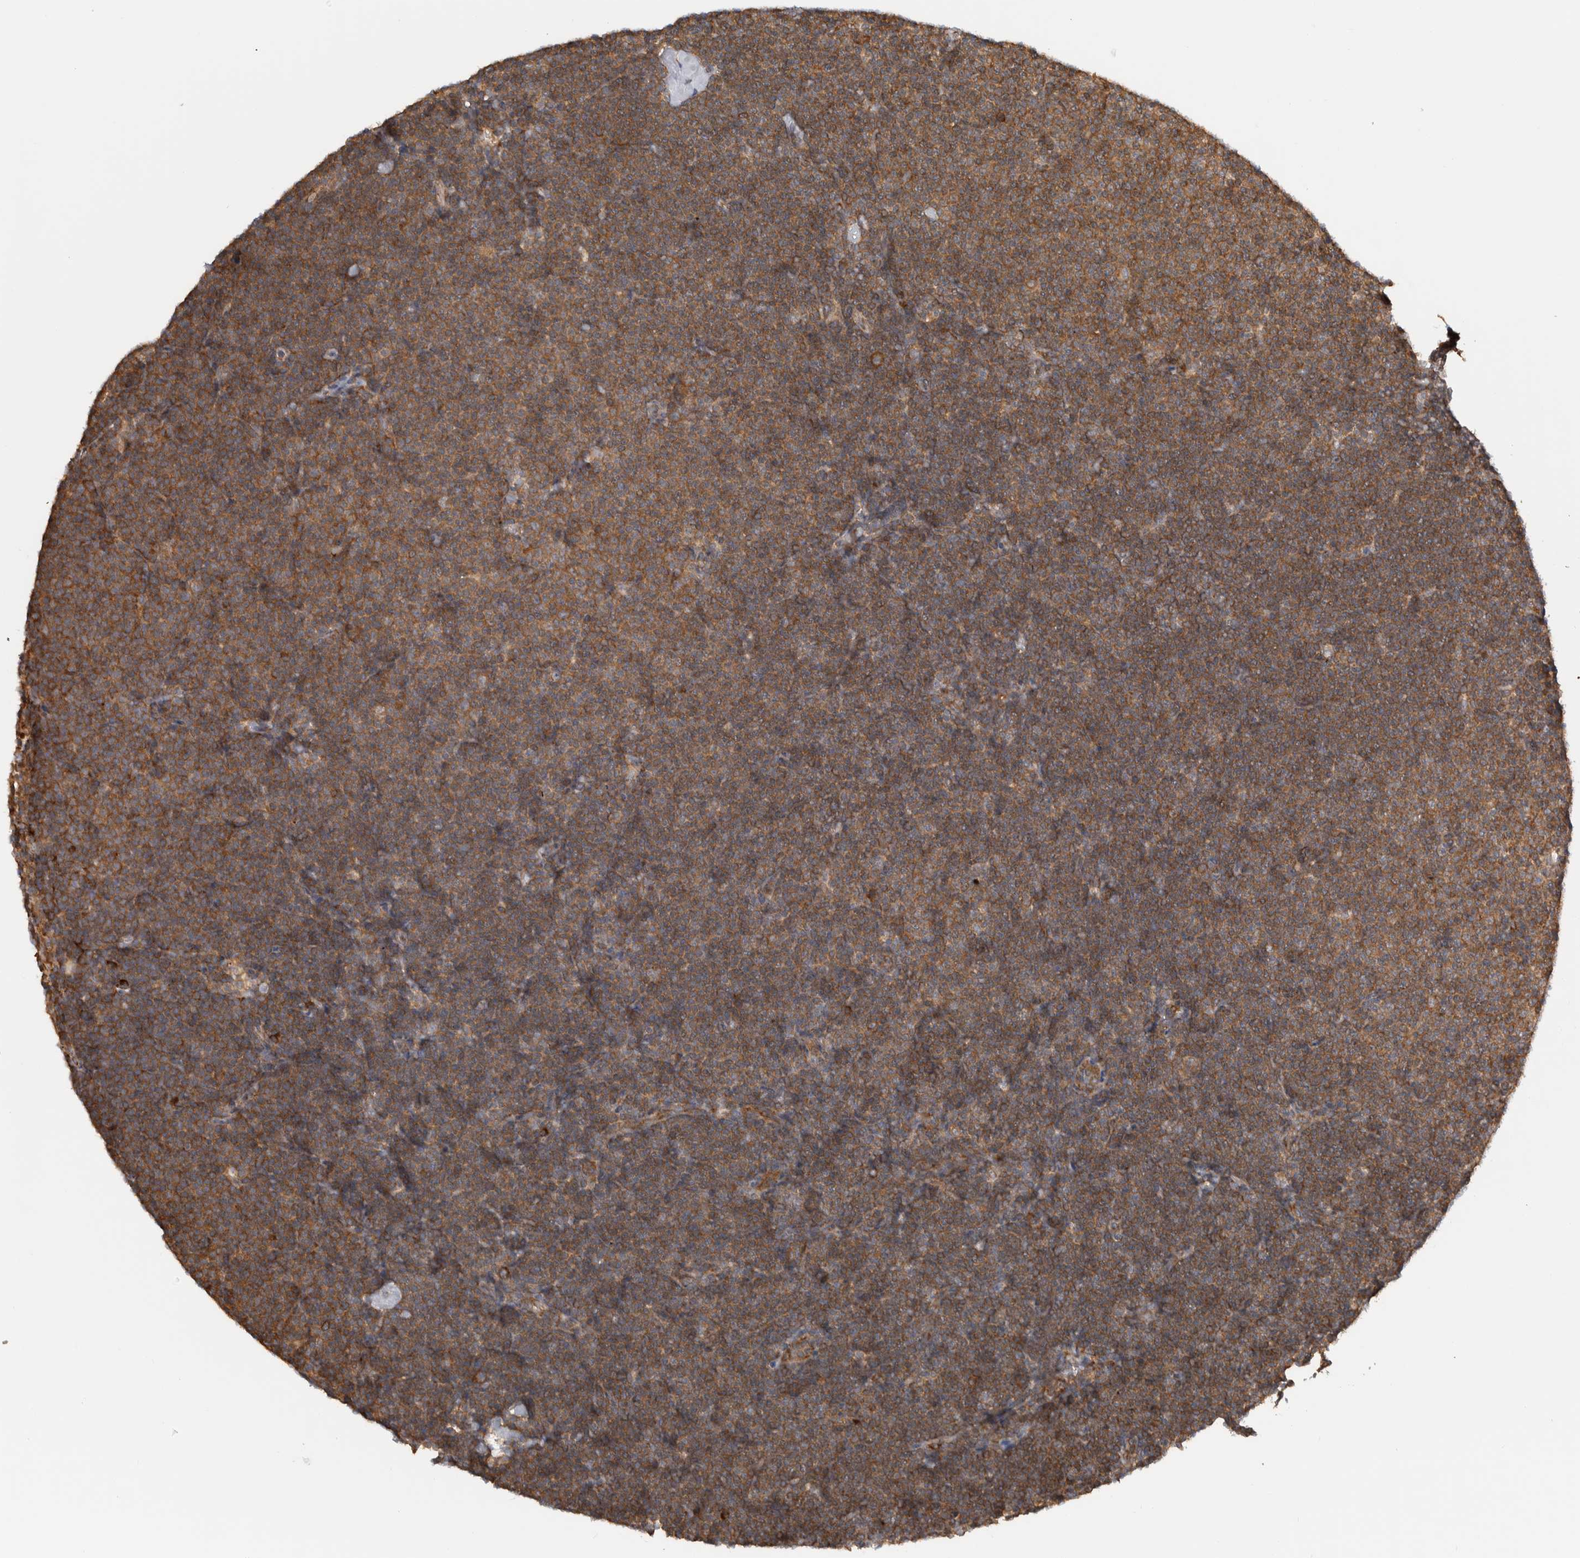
{"staining": {"intensity": "moderate", "quantity": ">75%", "location": "cytoplasmic/membranous"}, "tissue": "lymphoma", "cell_type": "Tumor cells", "image_type": "cancer", "snomed": [{"axis": "morphology", "description": "Malignant lymphoma, non-Hodgkin's type, Low grade"}, {"axis": "topography", "description": "Lymph node"}], "caption": "The micrograph demonstrates staining of malignant lymphoma, non-Hodgkin's type (low-grade), revealing moderate cytoplasmic/membranous protein expression (brown color) within tumor cells.", "gene": "EIF3H", "patient": {"sex": "female", "age": 53}}